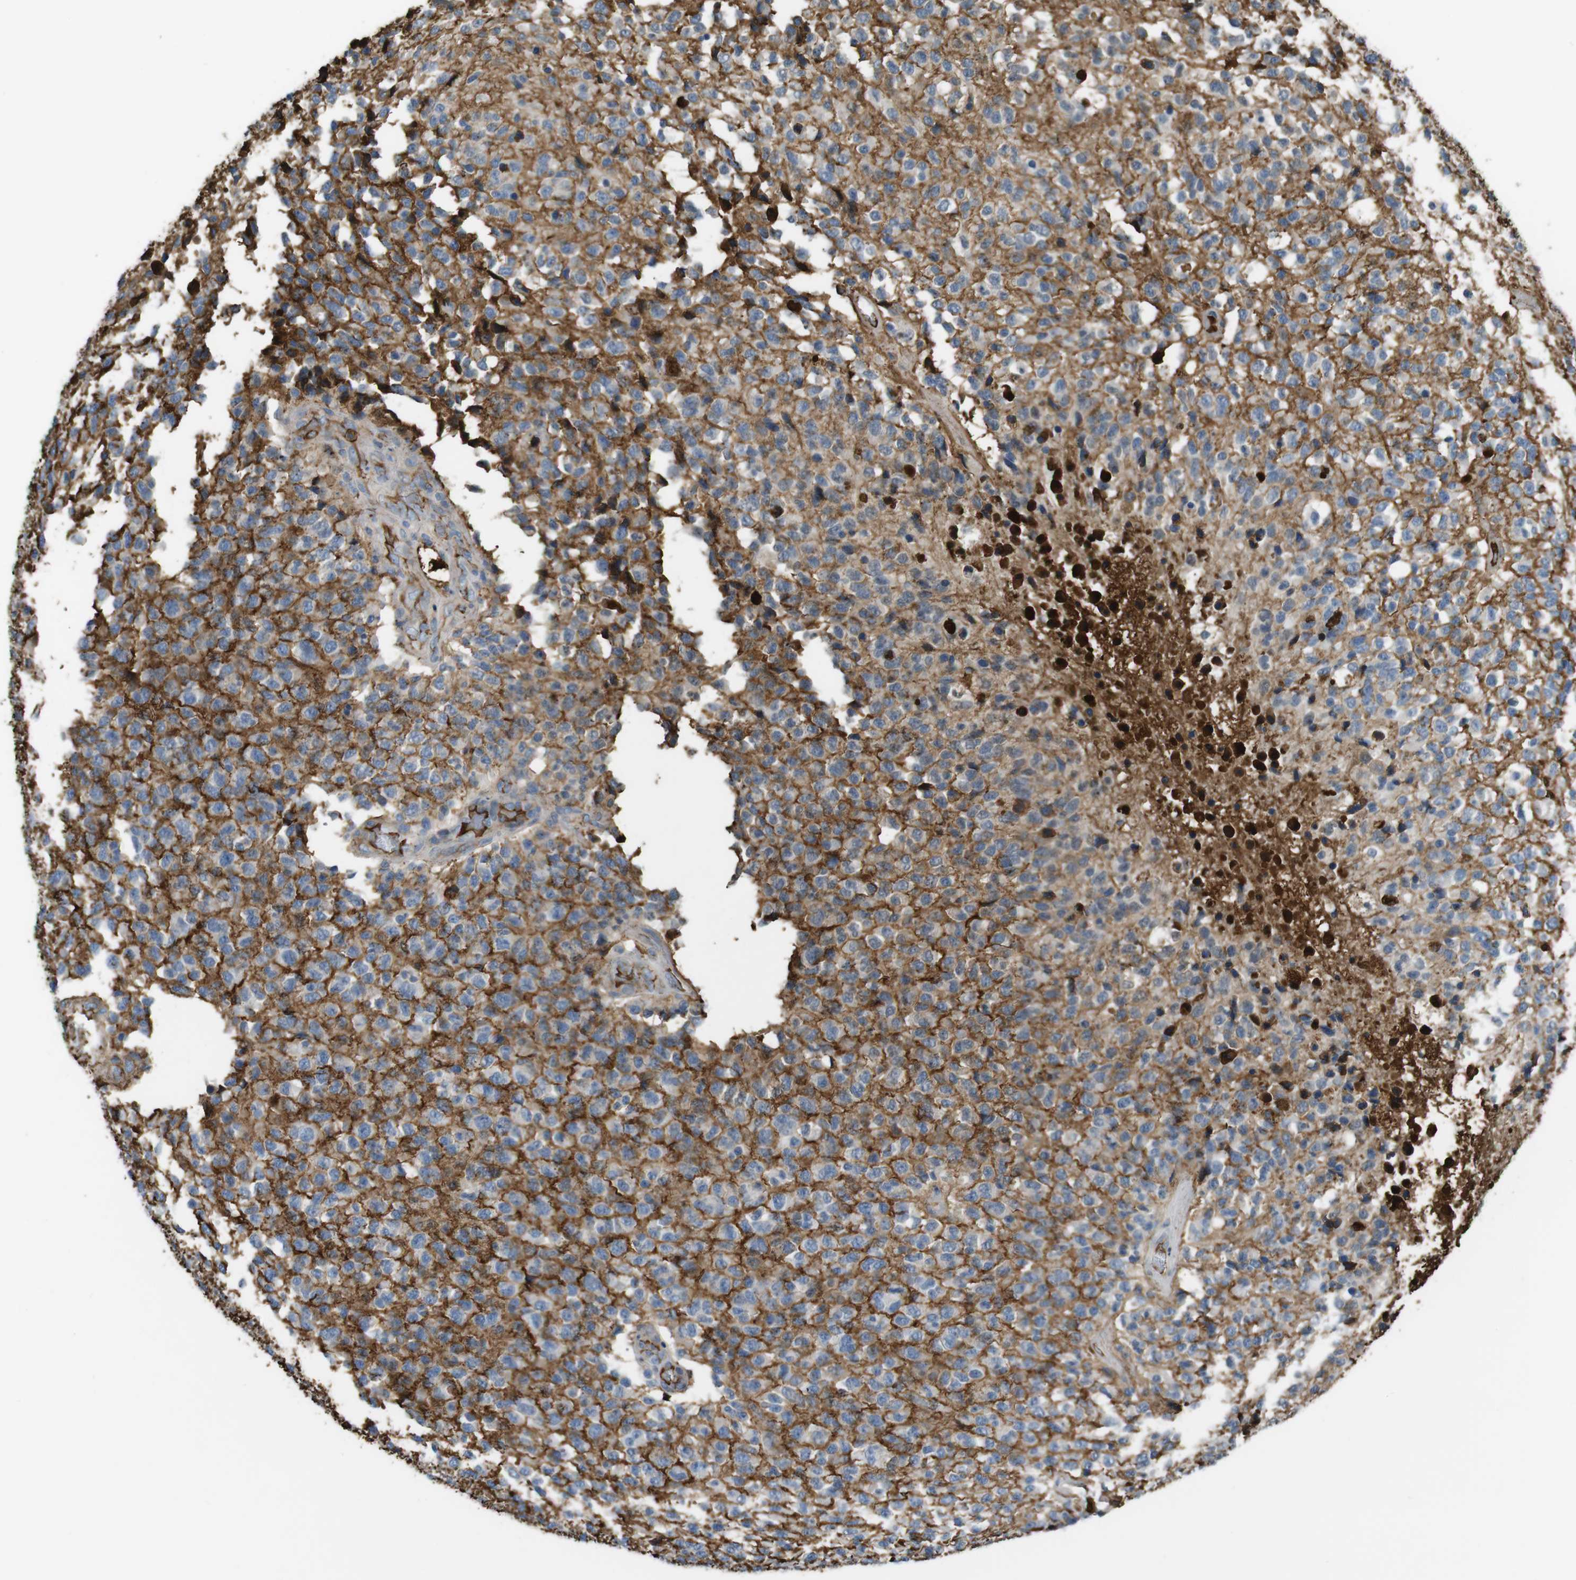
{"staining": {"intensity": "weak", "quantity": "<25%", "location": "cytoplasmic/membranous"}, "tissue": "glioma", "cell_type": "Tumor cells", "image_type": "cancer", "snomed": [{"axis": "morphology", "description": "Glioma, malignant, High grade"}, {"axis": "topography", "description": "pancreas cauda"}], "caption": "Immunohistochemical staining of human glioma shows no significant expression in tumor cells.", "gene": "LTBP4", "patient": {"sex": "male", "age": 60}}